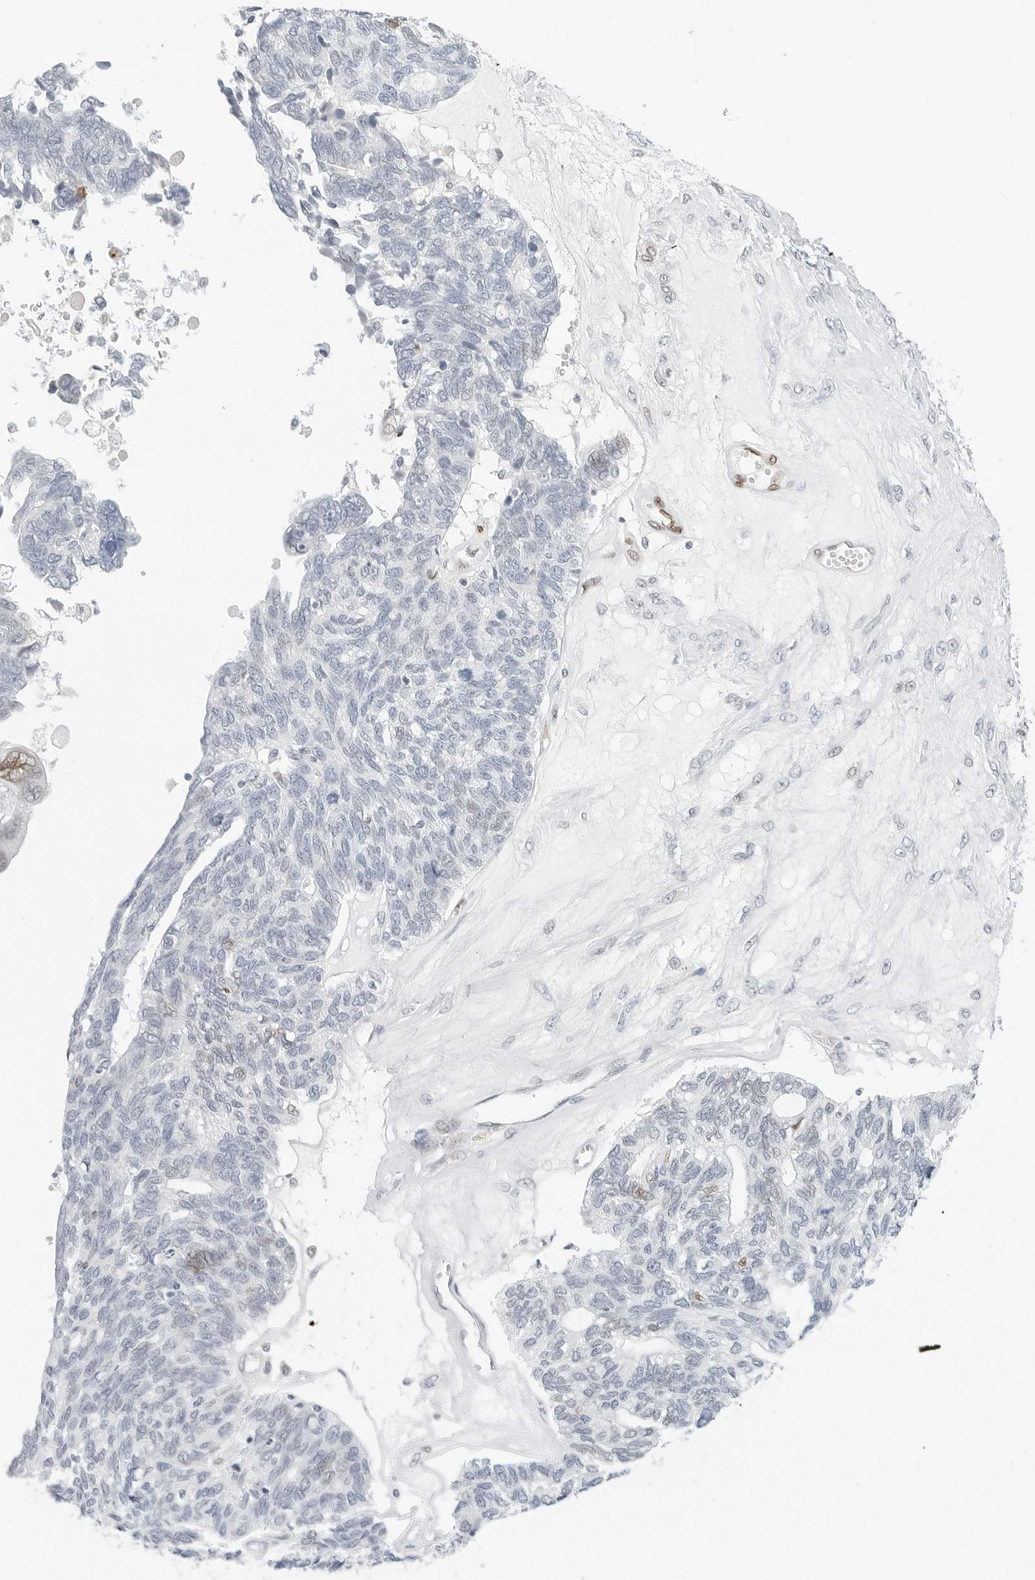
{"staining": {"intensity": "weak", "quantity": "<25%", "location": "nuclear"}, "tissue": "ovarian cancer", "cell_type": "Tumor cells", "image_type": "cancer", "snomed": [{"axis": "morphology", "description": "Cystadenocarcinoma, serous, NOS"}, {"axis": "topography", "description": "Ovary"}], "caption": "Immunohistochemistry image of neoplastic tissue: ovarian serous cystadenocarcinoma stained with DAB (3,3'-diaminobenzidine) exhibits no significant protein positivity in tumor cells.", "gene": "SPIDR", "patient": {"sex": "female", "age": 79}}